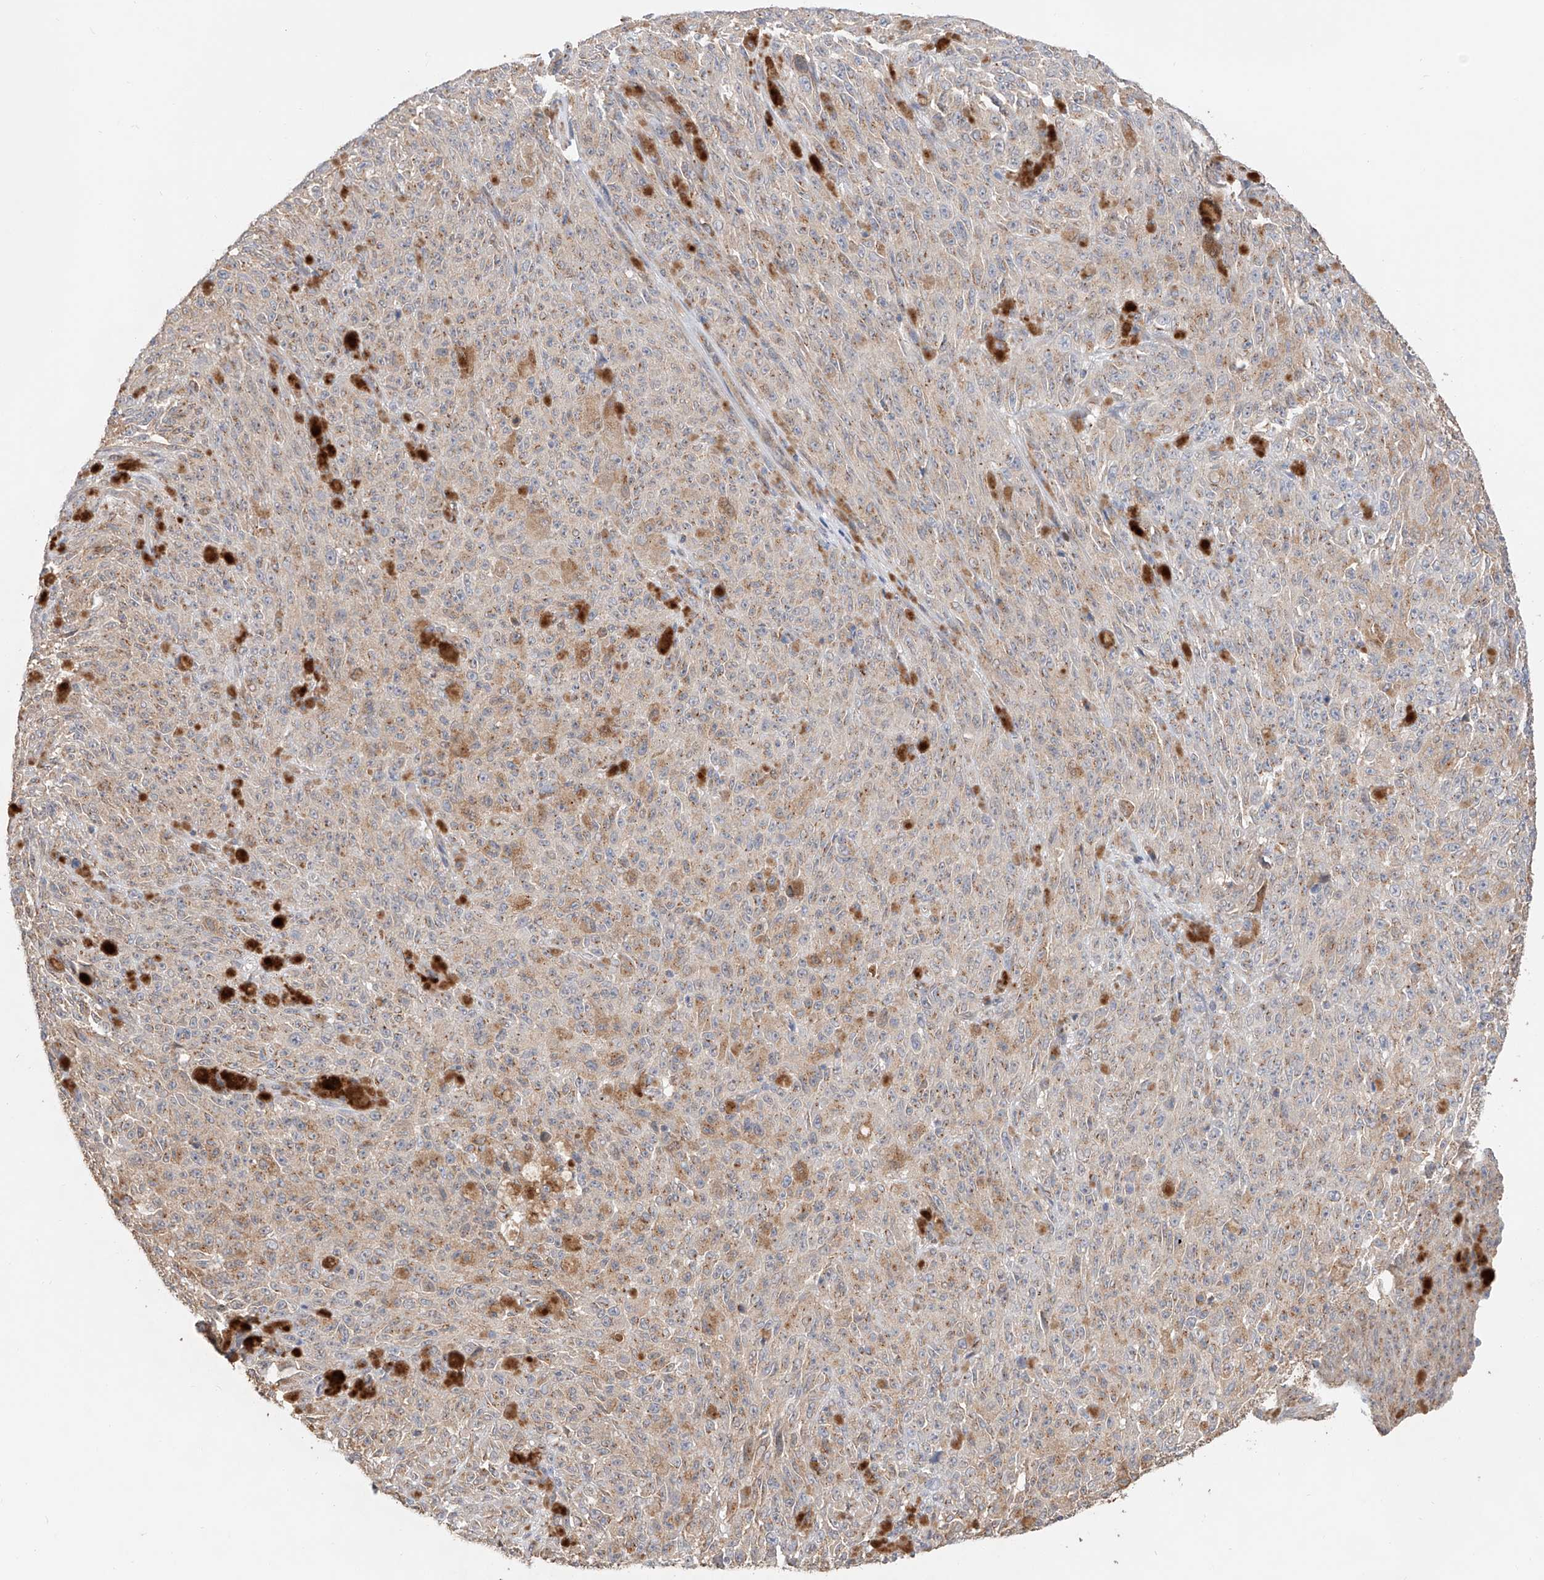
{"staining": {"intensity": "weak", "quantity": "25%-75%", "location": "cytoplasmic/membranous"}, "tissue": "melanoma", "cell_type": "Tumor cells", "image_type": "cancer", "snomed": [{"axis": "morphology", "description": "Malignant melanoma, NOS"}, {"axis": "topography", "description": "Skin"}], "caption": "IHC micrograph of human melanoma stained for a protein (brown), which shows low levels of weak cytoplasmic/membranous positivity in approximately 25%-75% of tumor cells.", "gene": "MOSPD1", "patient": {"sex": "female", "age": 82}}